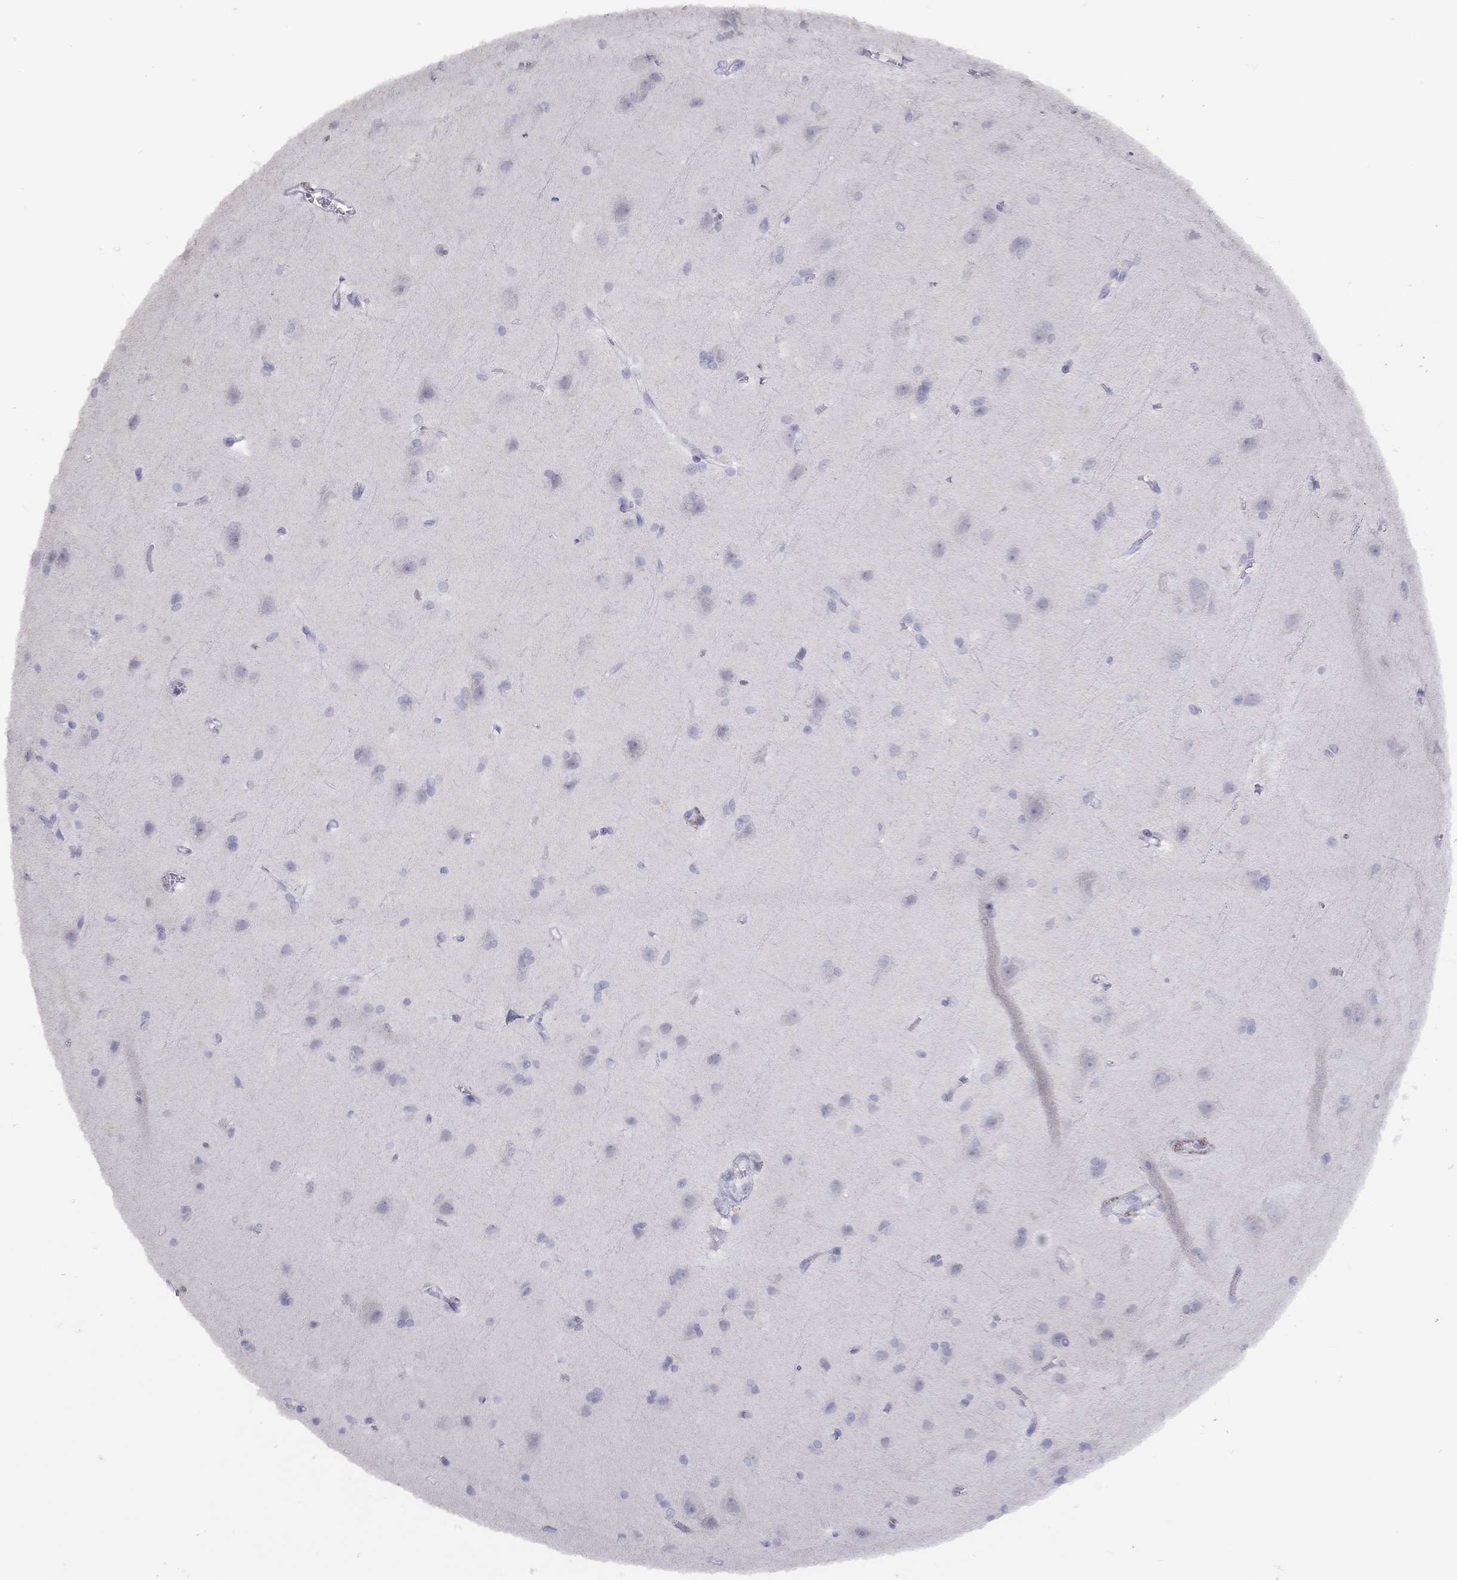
{"staining": {"intensity": "negative", "quantity": "none", "location": "none"}, "tissue": "cerebral cortex", "cell_type": "Endothelial cells", "image_type": "normal", "snomed": [{"axis": "morphology", "description": "Normal tissue, NOS"}, {"axis": "topography", "description": "Cerebral cortex"}], "caption": "This is a image of IHC staining of benign cerebral cortex, which shows no expression in endothelial cells. (DAB (3,3'-diaminobenzidine) immunohistochemistry, high magnification).", "gene": "MUC16", "patient": {"sex": "male", "age": 37}}